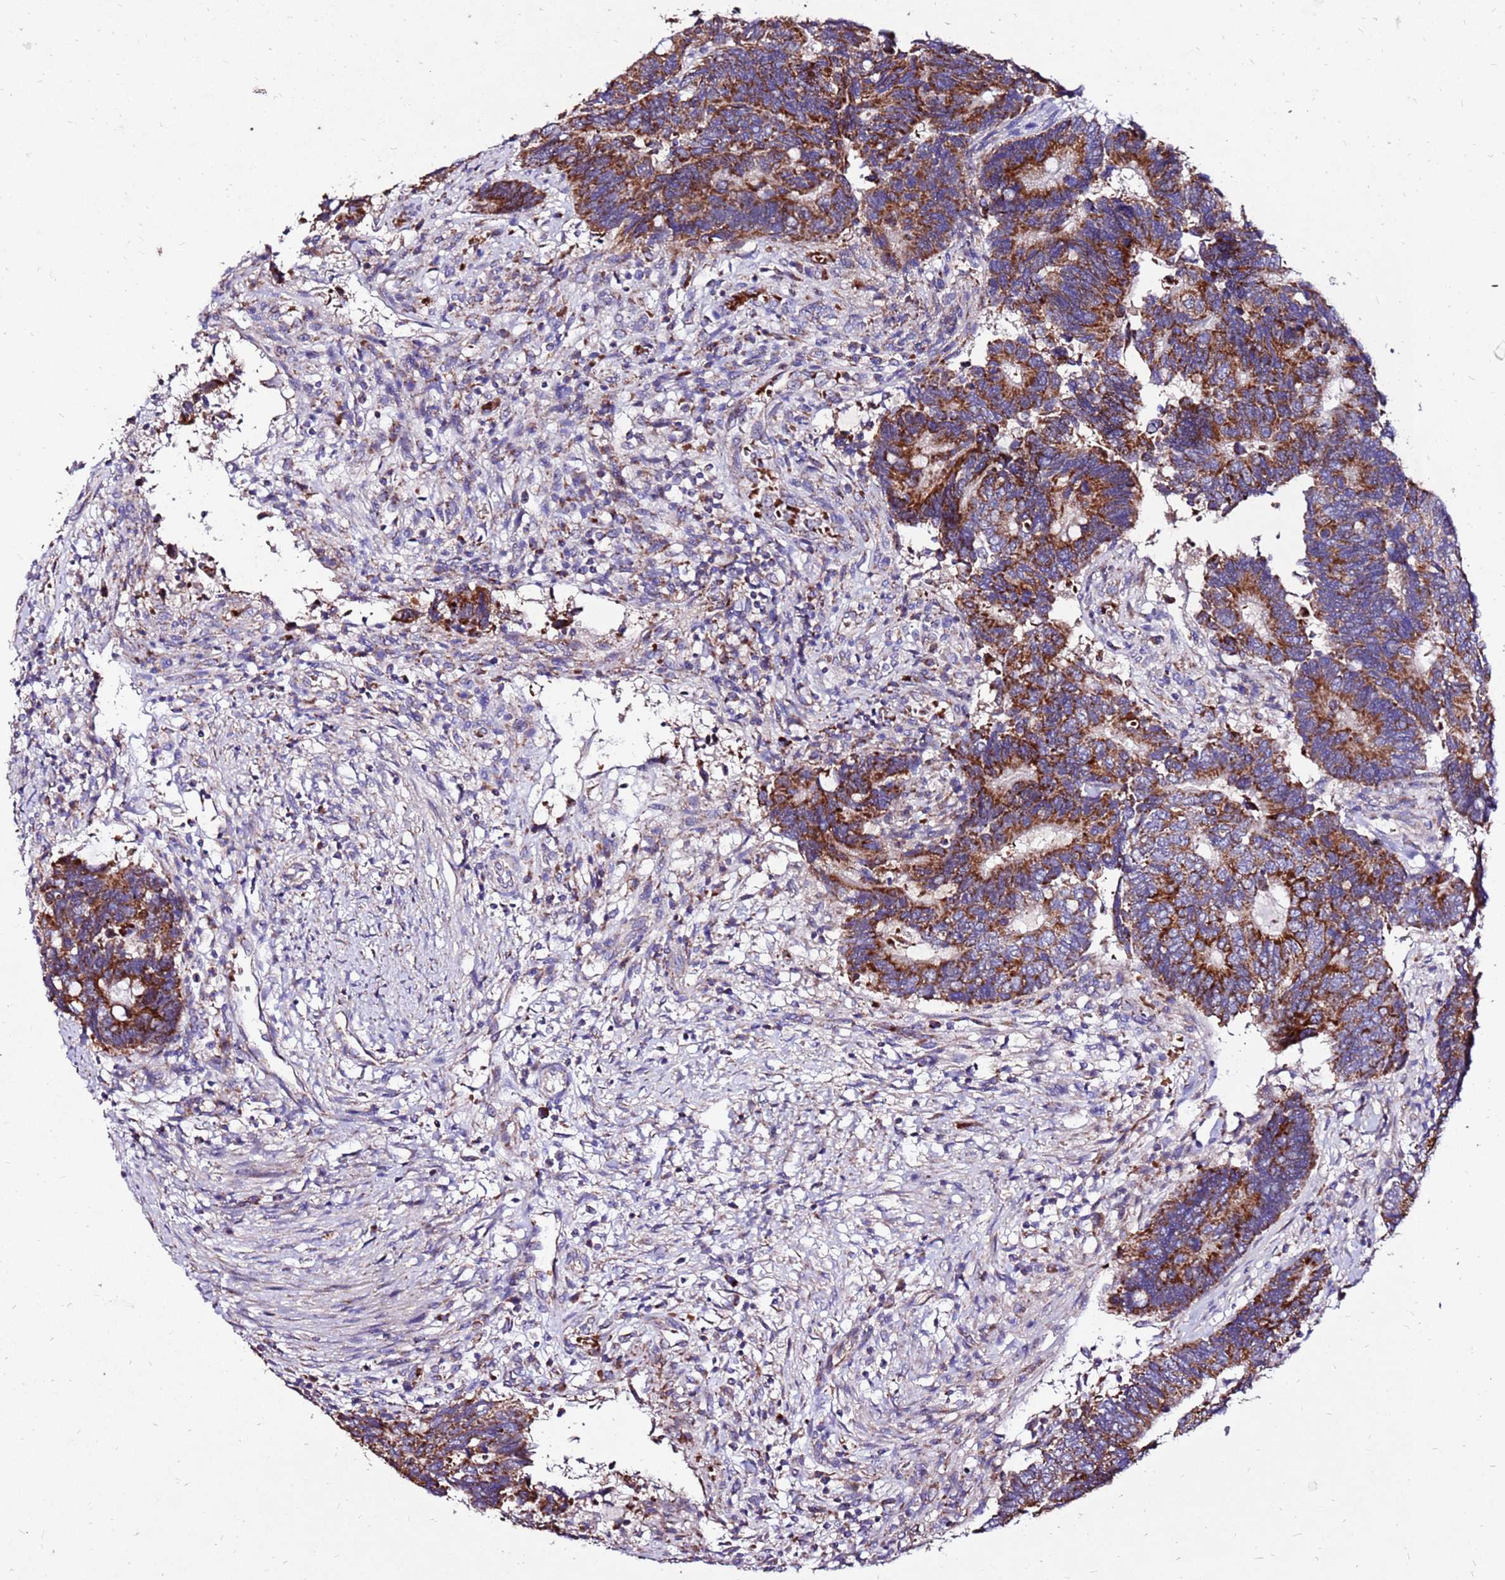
{"staining": {"intensity": "strong", "quantity": ">75%", "location": "cytoplasmic/membranous"}, "tissue": "colorectal cancer", "cell_type": "Tumor cells", "image_type": "cancer", "snomed": [{"axis": "morphology", "description": "Adenocarcinoma, NOS"}, {"axis": "topography", "description": "Colon"}], "caption": "Immunohistochemical staining of human colorectal adenocarcinoma demonstrates strong cytoplasmic/membranous protein expression in about >75% of tumor cells.", "gene": "SPSB3", "patient": {"sex": "male", "age": 87}}